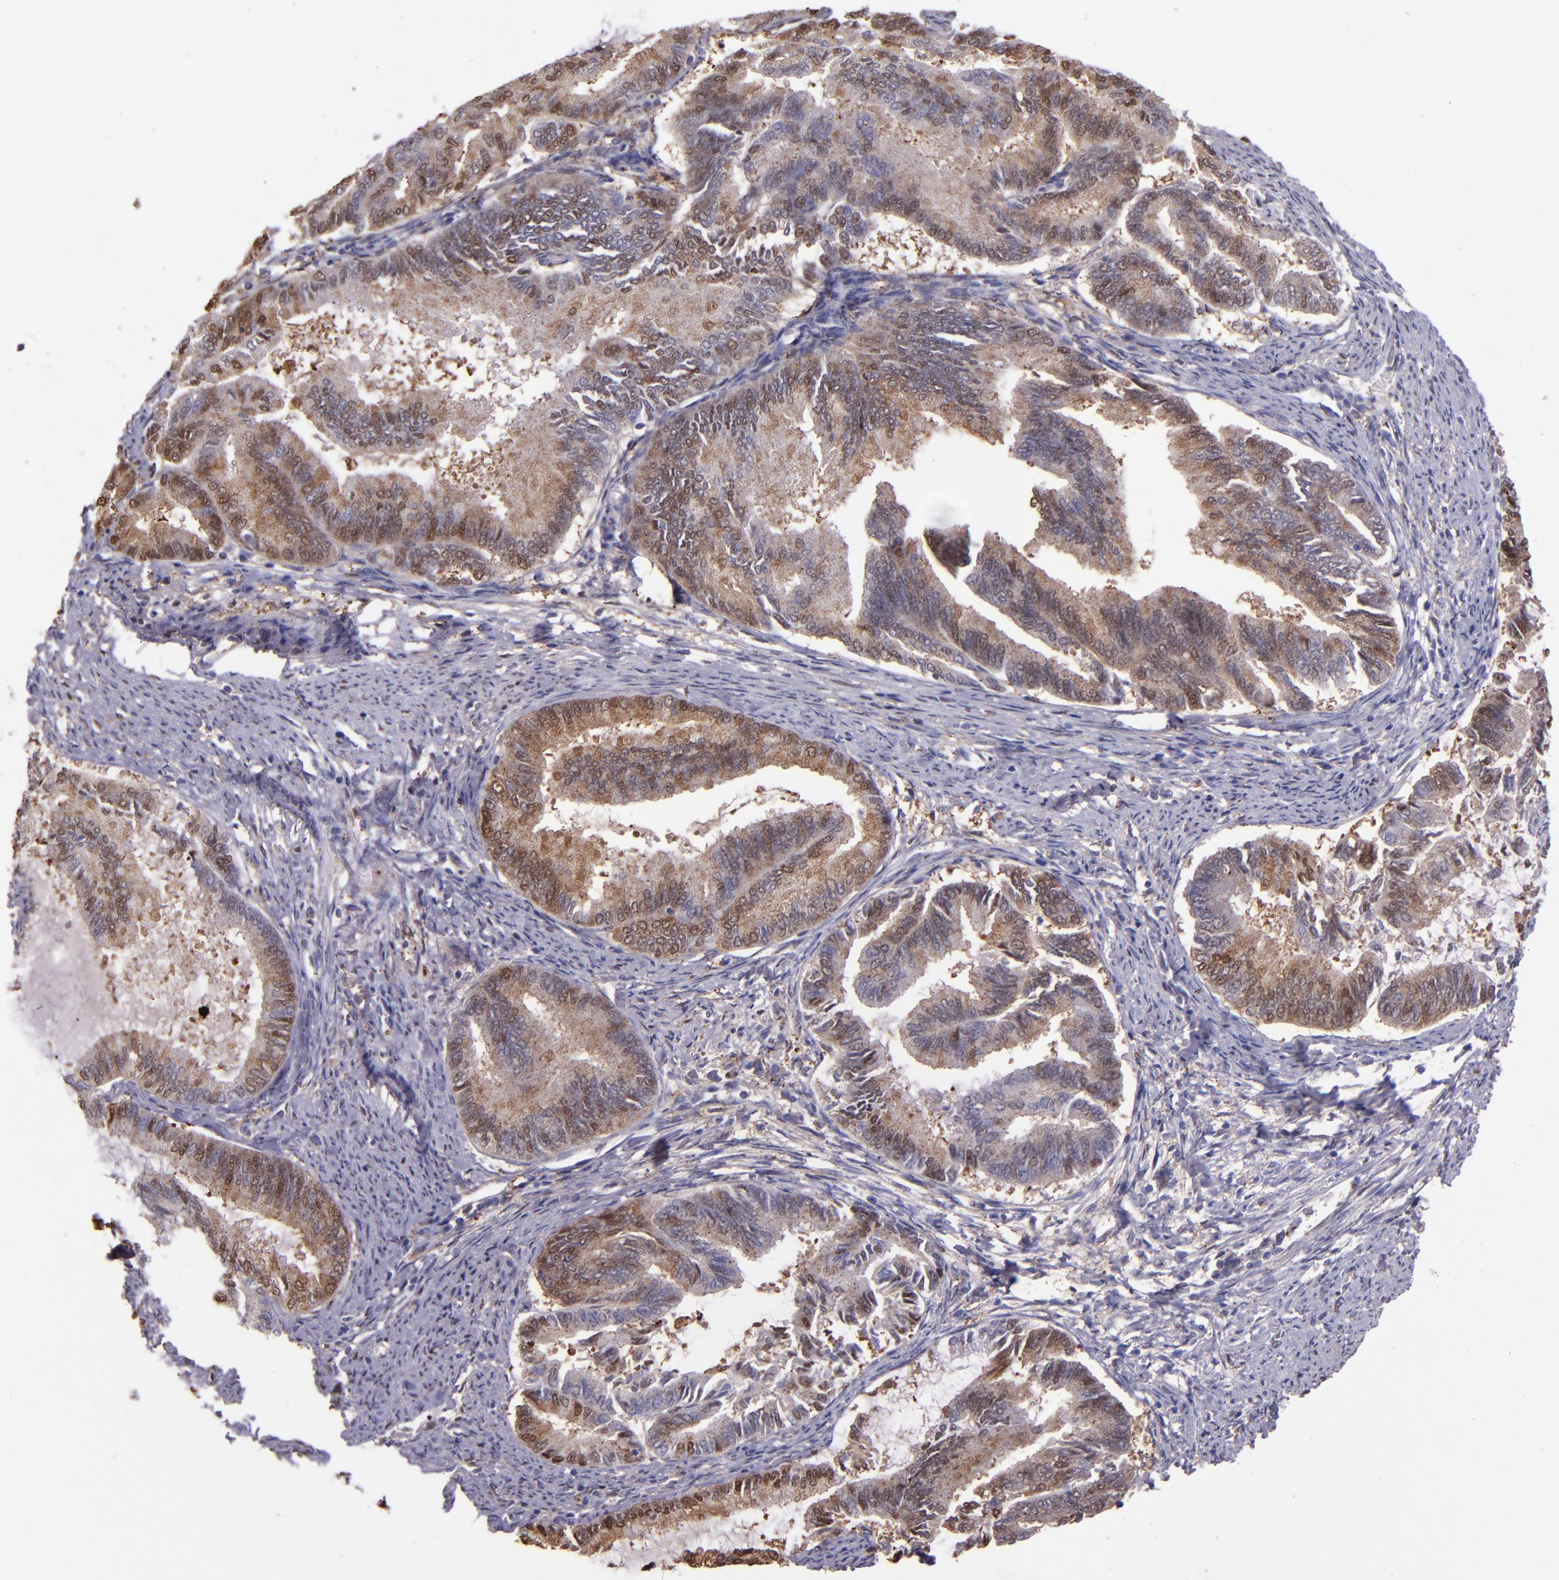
{"staining": {"intensity": "moderate", "quantity": ">75%", "location": "cytoplasmic/membranous,nuclear"}, "tissue": "endometrial cancer", "cell_type": "Tumor cells", "image_type": "cancer", "snomed": [{"axis": "morphology", "description": "Adenocarcinoma, NOS"}, {"axis": "topography", "description": "Endometrium"}], "caption": "This image demonstrates immunohistochemistry (IHC) staining of endometrial cancer (adenocarcinoma), with medium moderate cytoplasmic/membranous and nuclear positivity in approximately >75% of tumor cells.", "gene": "WASHC1", "patient": {"sex": "female", "age": 86}}